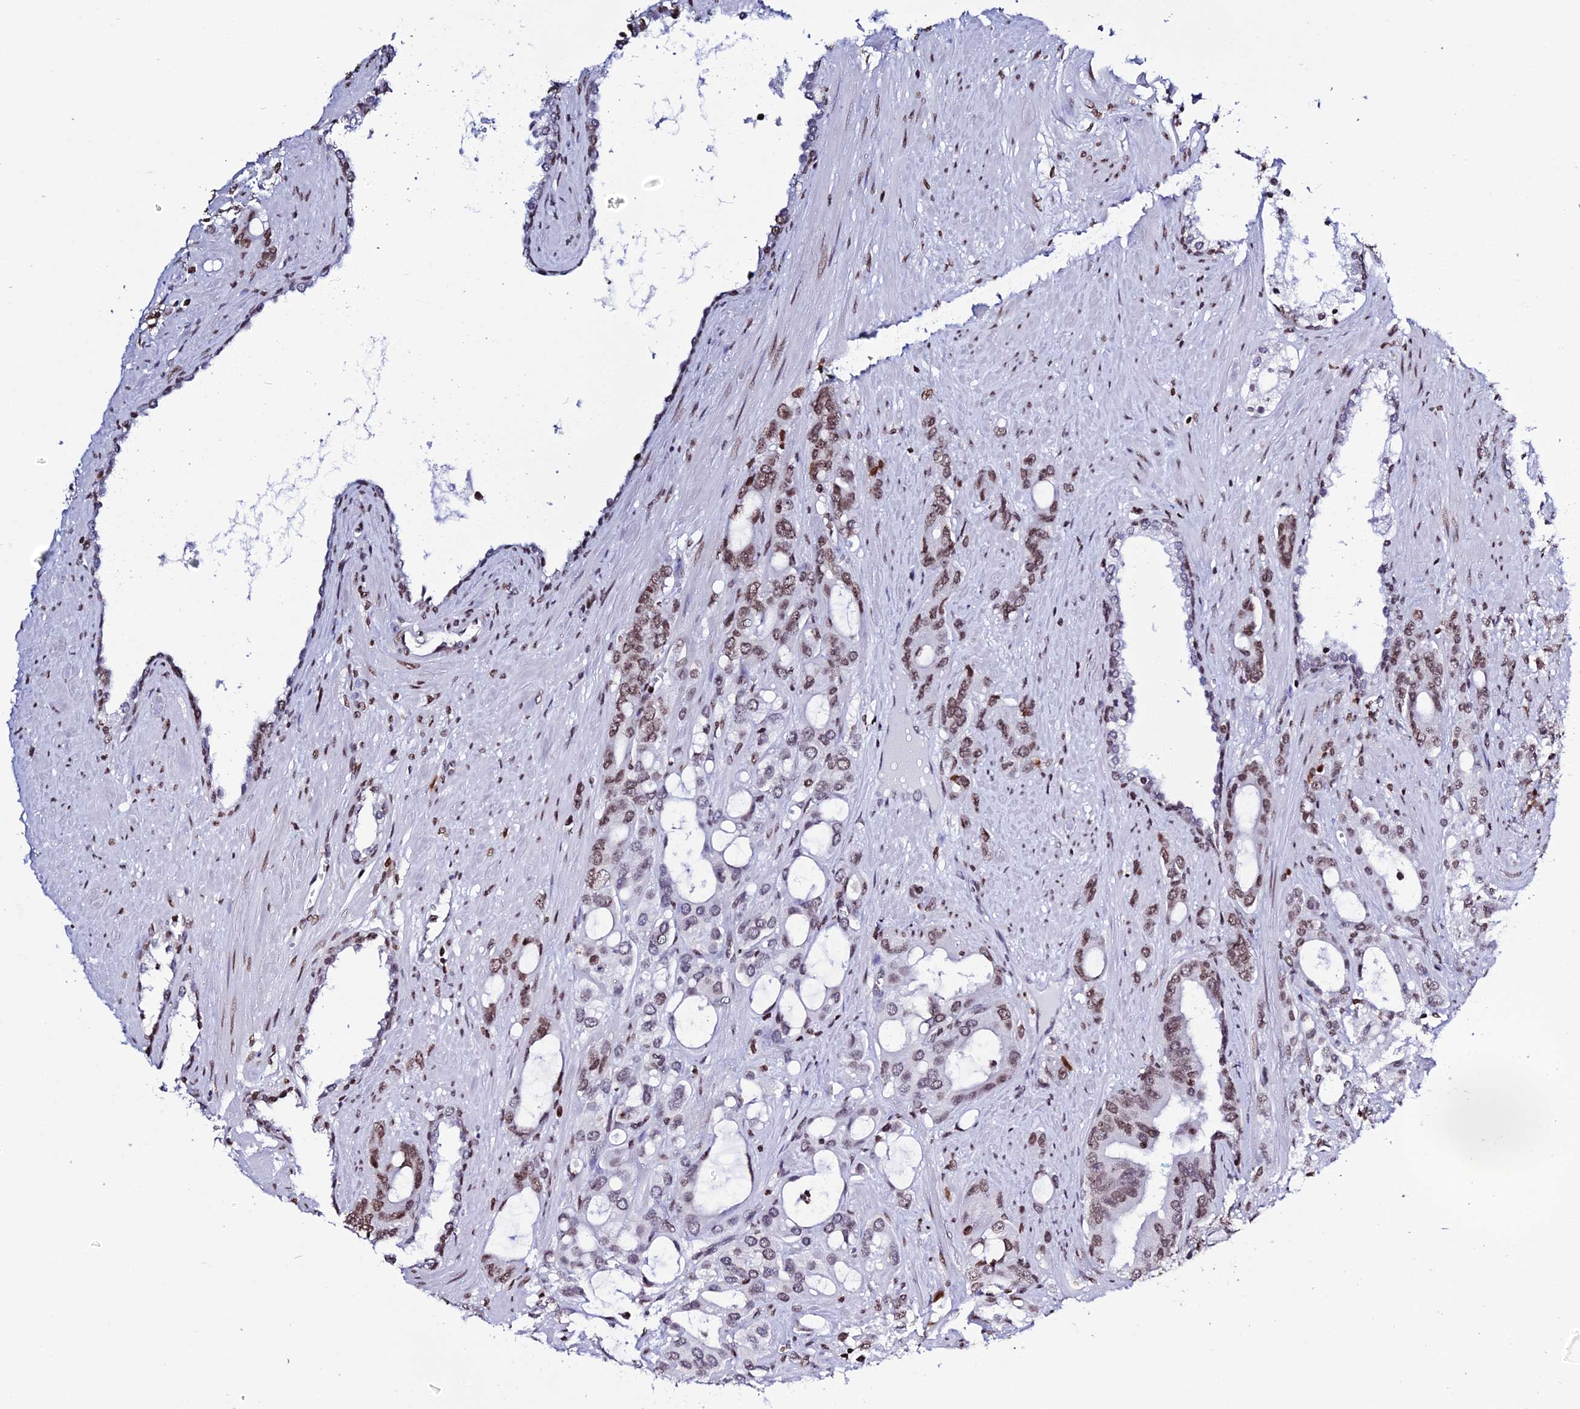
{"staining": {"intensity": "moderate", "quantity": "25%-75%", "location": "nuclear"}, "tissue": "prostate cancer", "cell_type": "Tumor cells", "image_type": "cancer", "snomed": [{"axis": "morphology", "description": "Adenocarcinoma, High grade"}, {"axis": "topography", "description": "Prostate"}], "caption": "DAB immunohistochemical staining of high-grade adenocarcinoma (prostate) shows moderate nuclear protein expression in approximately 25%-75% of tumor cells. The protein of interest is shown in brown color, while the nuclei are stained blue.", "gene": "MACROH2A2", "patient": {"sex": "male", "age": 72}}